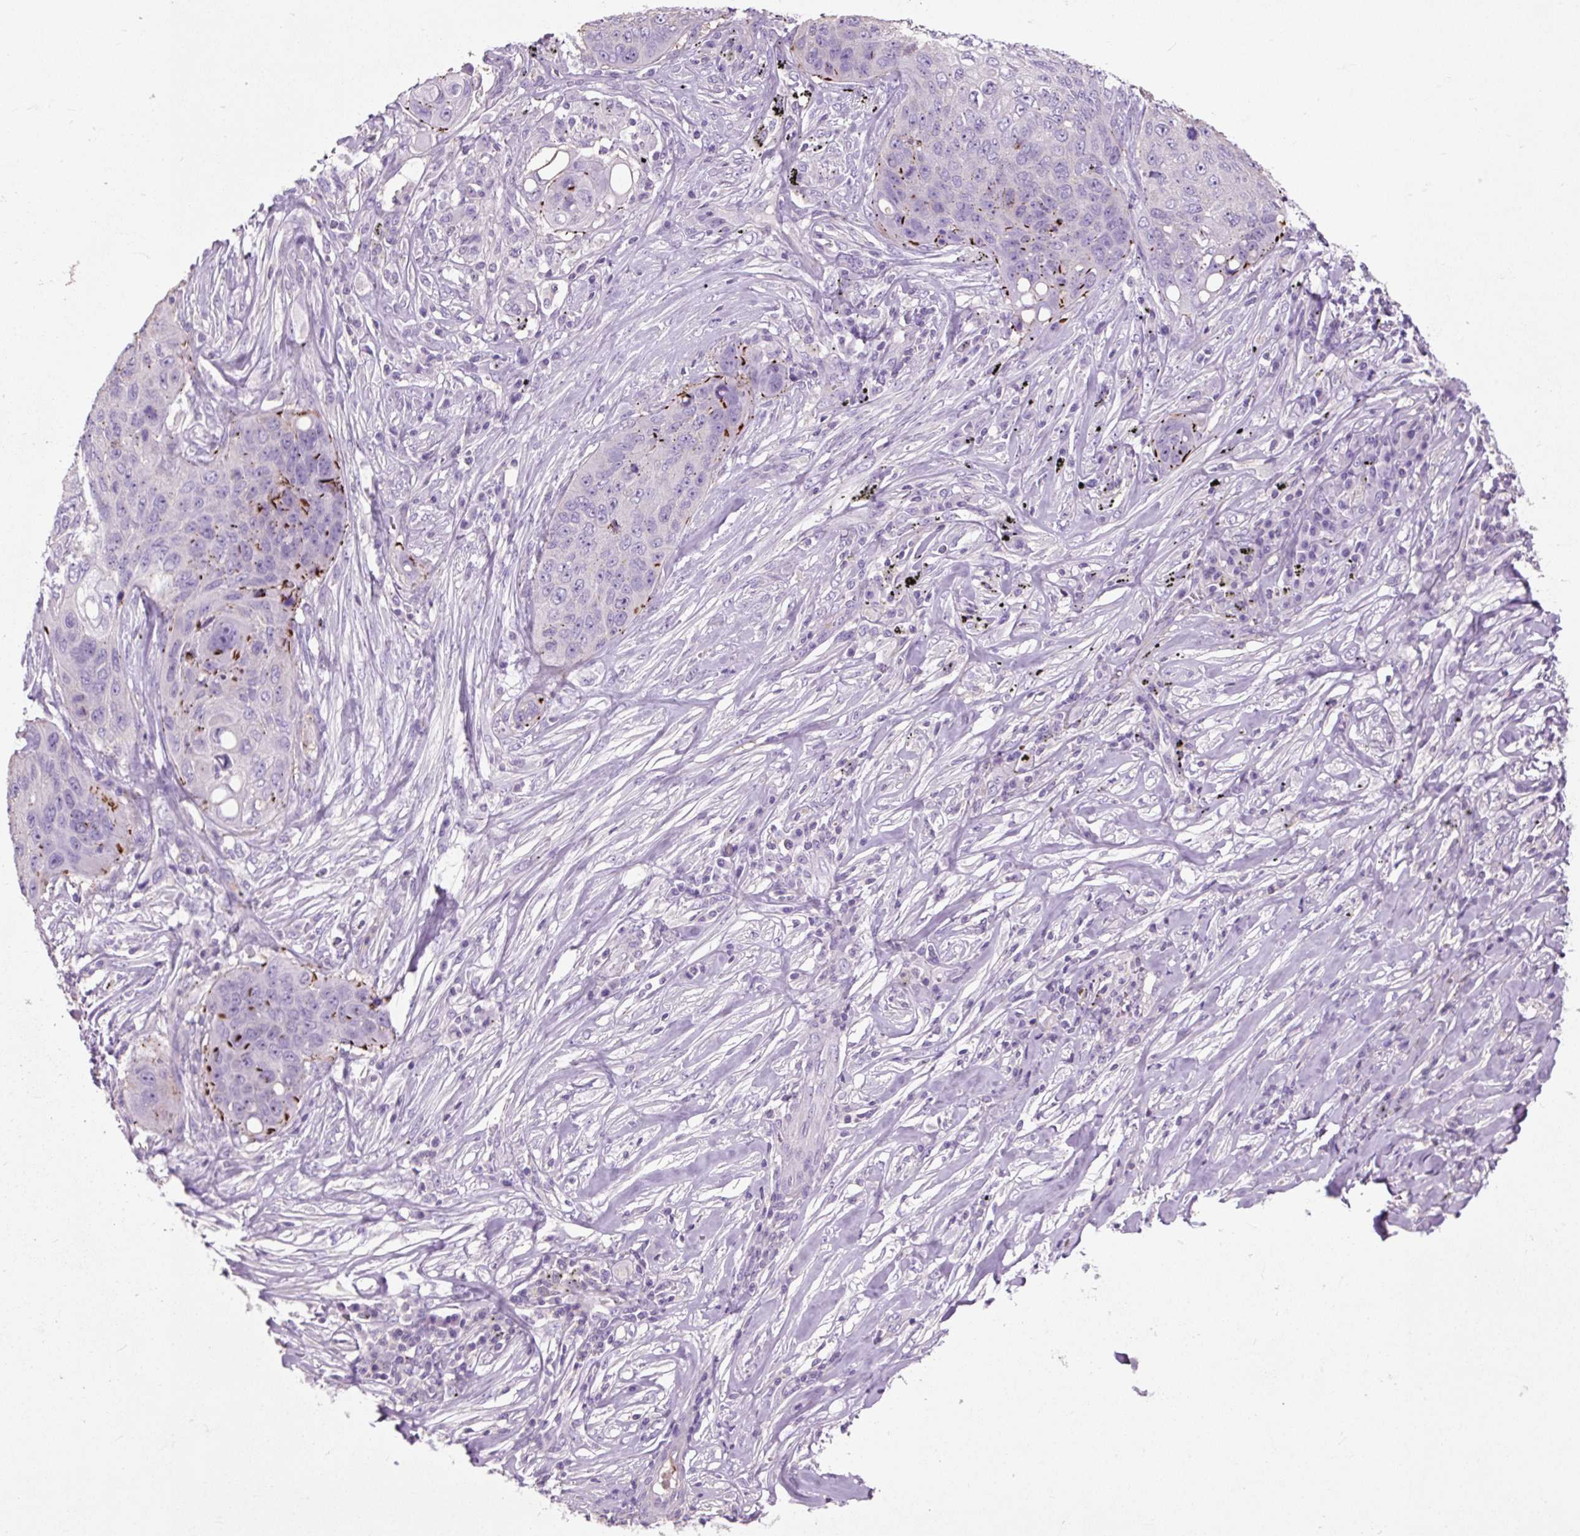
{"staining": {"intensity": "moderate", "quantity": "<25%", "location": "cytoplasmic/membranous"}, "tissue": "lung cancer", "cell_type": "Tumor cells", "image_type": "cancer", "snomed": [{"axis": "morphology", "description": "Squamous cell carcinoma, NOS"}, {"axis": "topography", "description": "Lung"}], "caption": "Tumor cells display low levels of moderate cytoplasmic/membranous staining in about <25% of cells in squamous cell carcinoma (lung).", "gene": "OR10A7", "patient": {"sex": "female", "age": 63}}